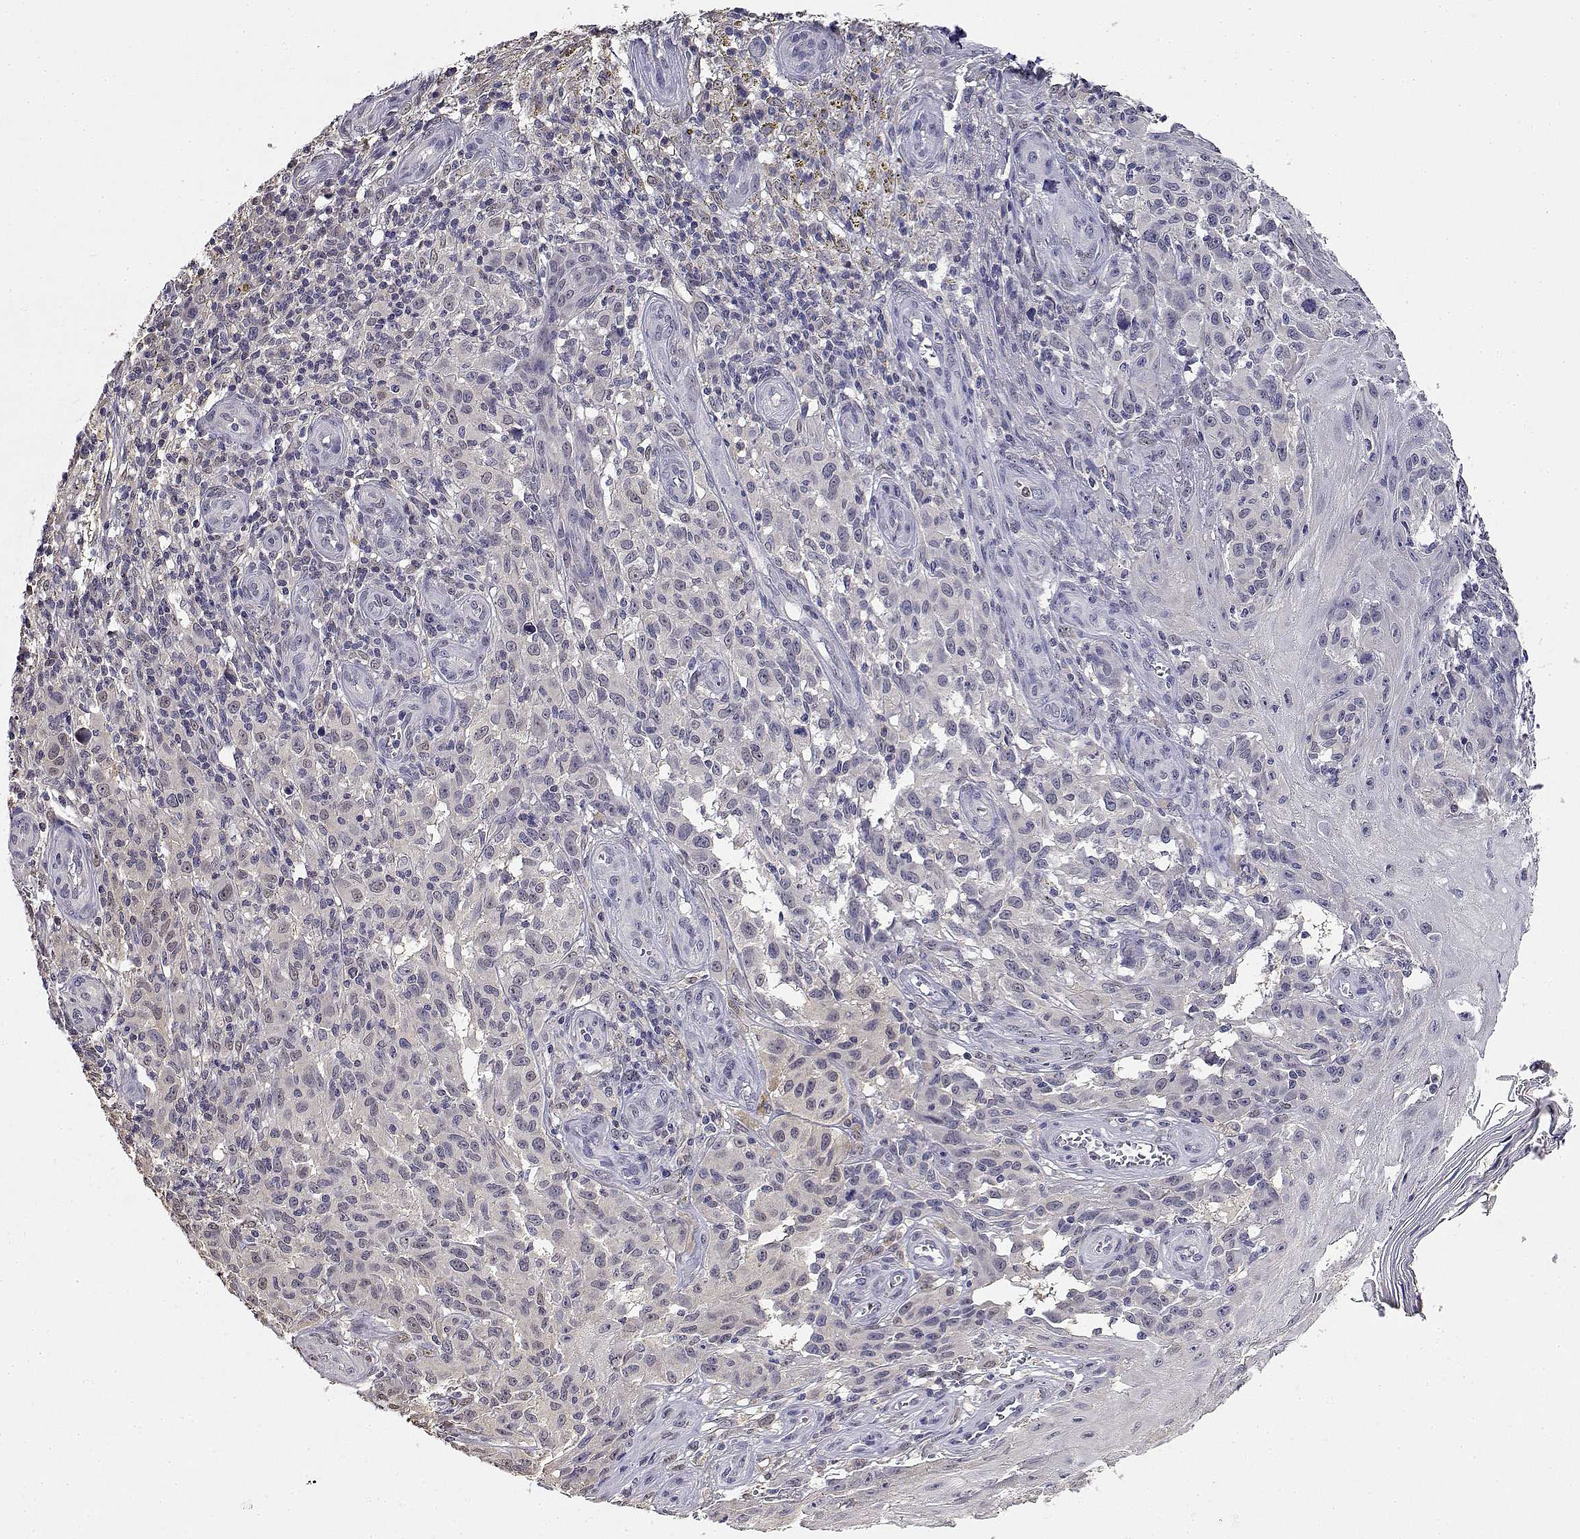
{"staining": {"intensity": "weak", "quantity": "<25%", "location": "cytoplasmic/membranous"}, "tissue": "melanoma", "cell_type": "Tumor cells", "image_type": "cancer", "snomed": [{"axis": "morphology", "description": "Malignant melanoma, NOS"}, {"axis": "topography", "description": "Skin"}], "caption": "Tumor cells show no significant positivity in malignant melanoma.", "gene": "ADA", "patient": {"sex": "female", "age": 53}}